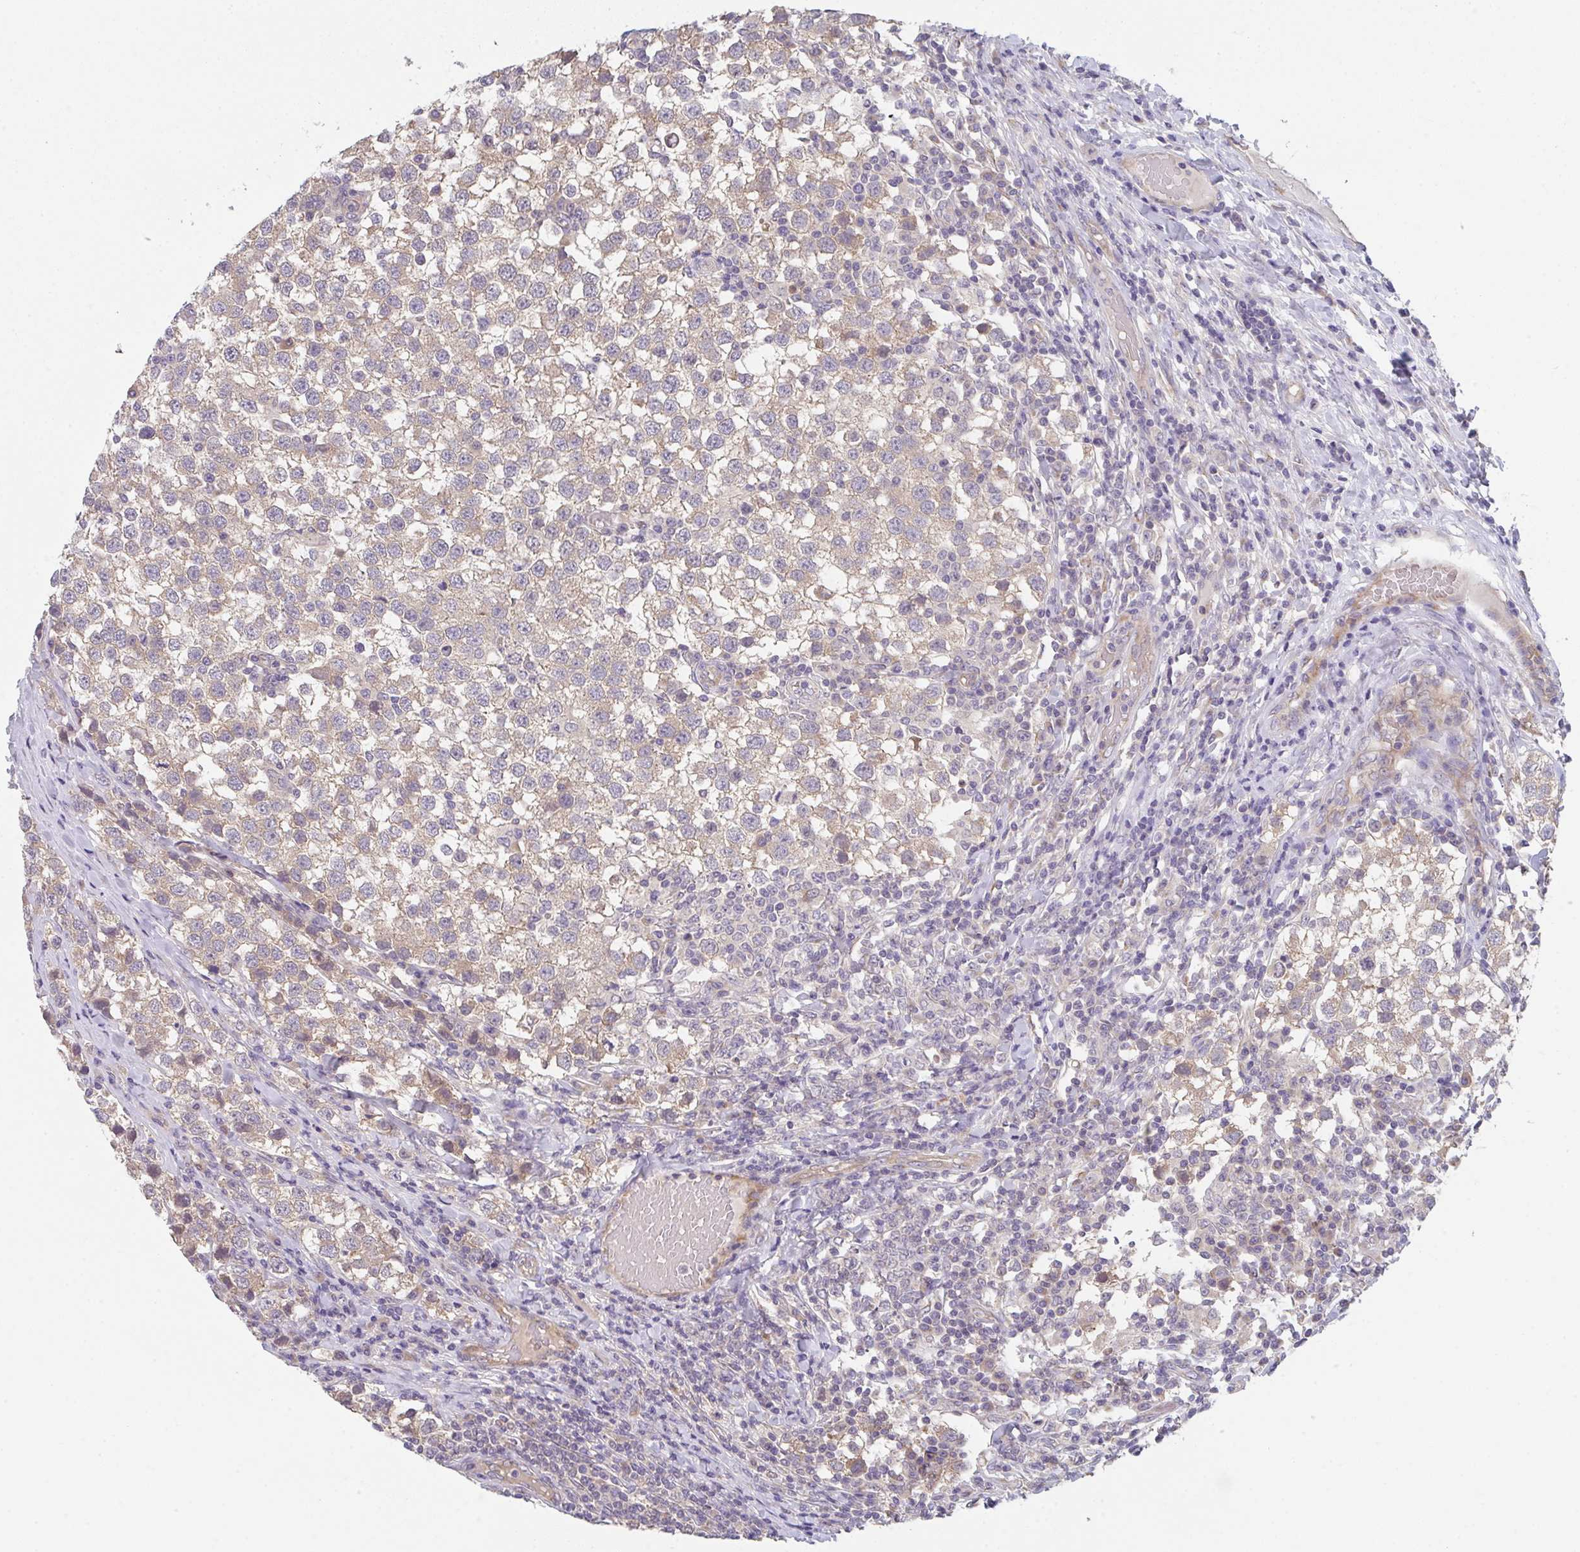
{"staining": {"intensity": "weak", "quantity": "25%-75%", "location": "cytoplasmic/membranous"}, "tissue": "testis cancer", "cell_type": "Tumor cells", "image_type": "cancer", "snomed": [{"axis": "morphology", "description": "Seminoma, NOS"}, {"axis": "topography", "description": "Testis"}], "caption": "This photomicrograph reveals immunohistochemistry (IHC) staining of human testis seminoma, with low weak cytoplasmic/membranous staining in approximately 25%-75% of tumor cells.", "gene": "TSPAN31", "patient": {"sex": "male", "age": 34}}